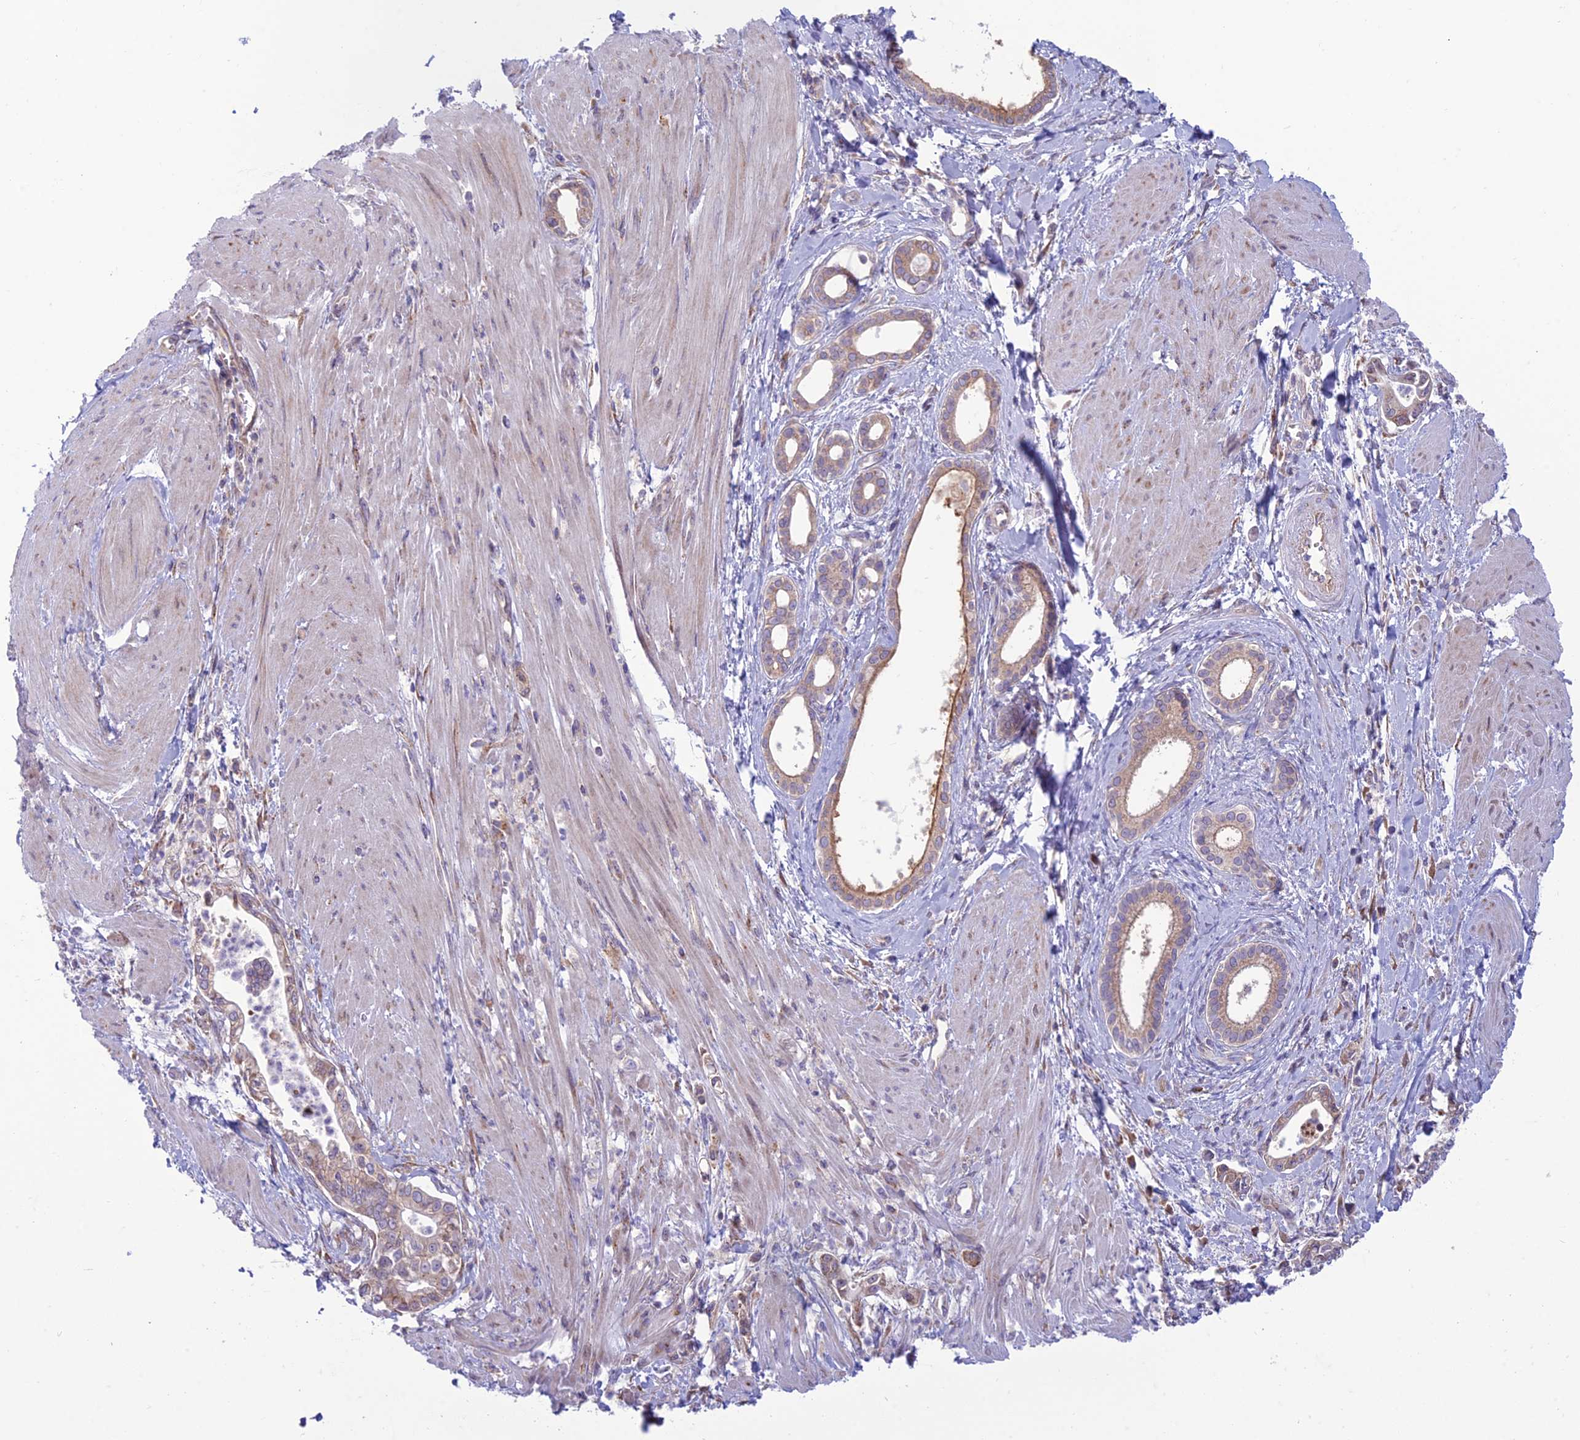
{"staining": {"intensity": "weak", "quantity": ">75%", "location": "cytoplasmic/membranous"}, "tissue": "pancreatic cancer", "cell_type": "Tumor cells", "image_type": "cancer", "snomed": [{"axis": "morphology", "description": "Adenocarcinoma, NOS"}, {"axis": "topography", "description": "Pancreas"}], "caption": "Pancreatic cancer was stained to show a protein in brown. There is low levels of weak cytoplasmic/membranous staining in approximately >75% of tumor cells. (DAB IHC, brown staining for protein, blue staining for nuclei).", "gene": "RPL17-C18orf32", "patient": {"sex": "male", "age": 78}}